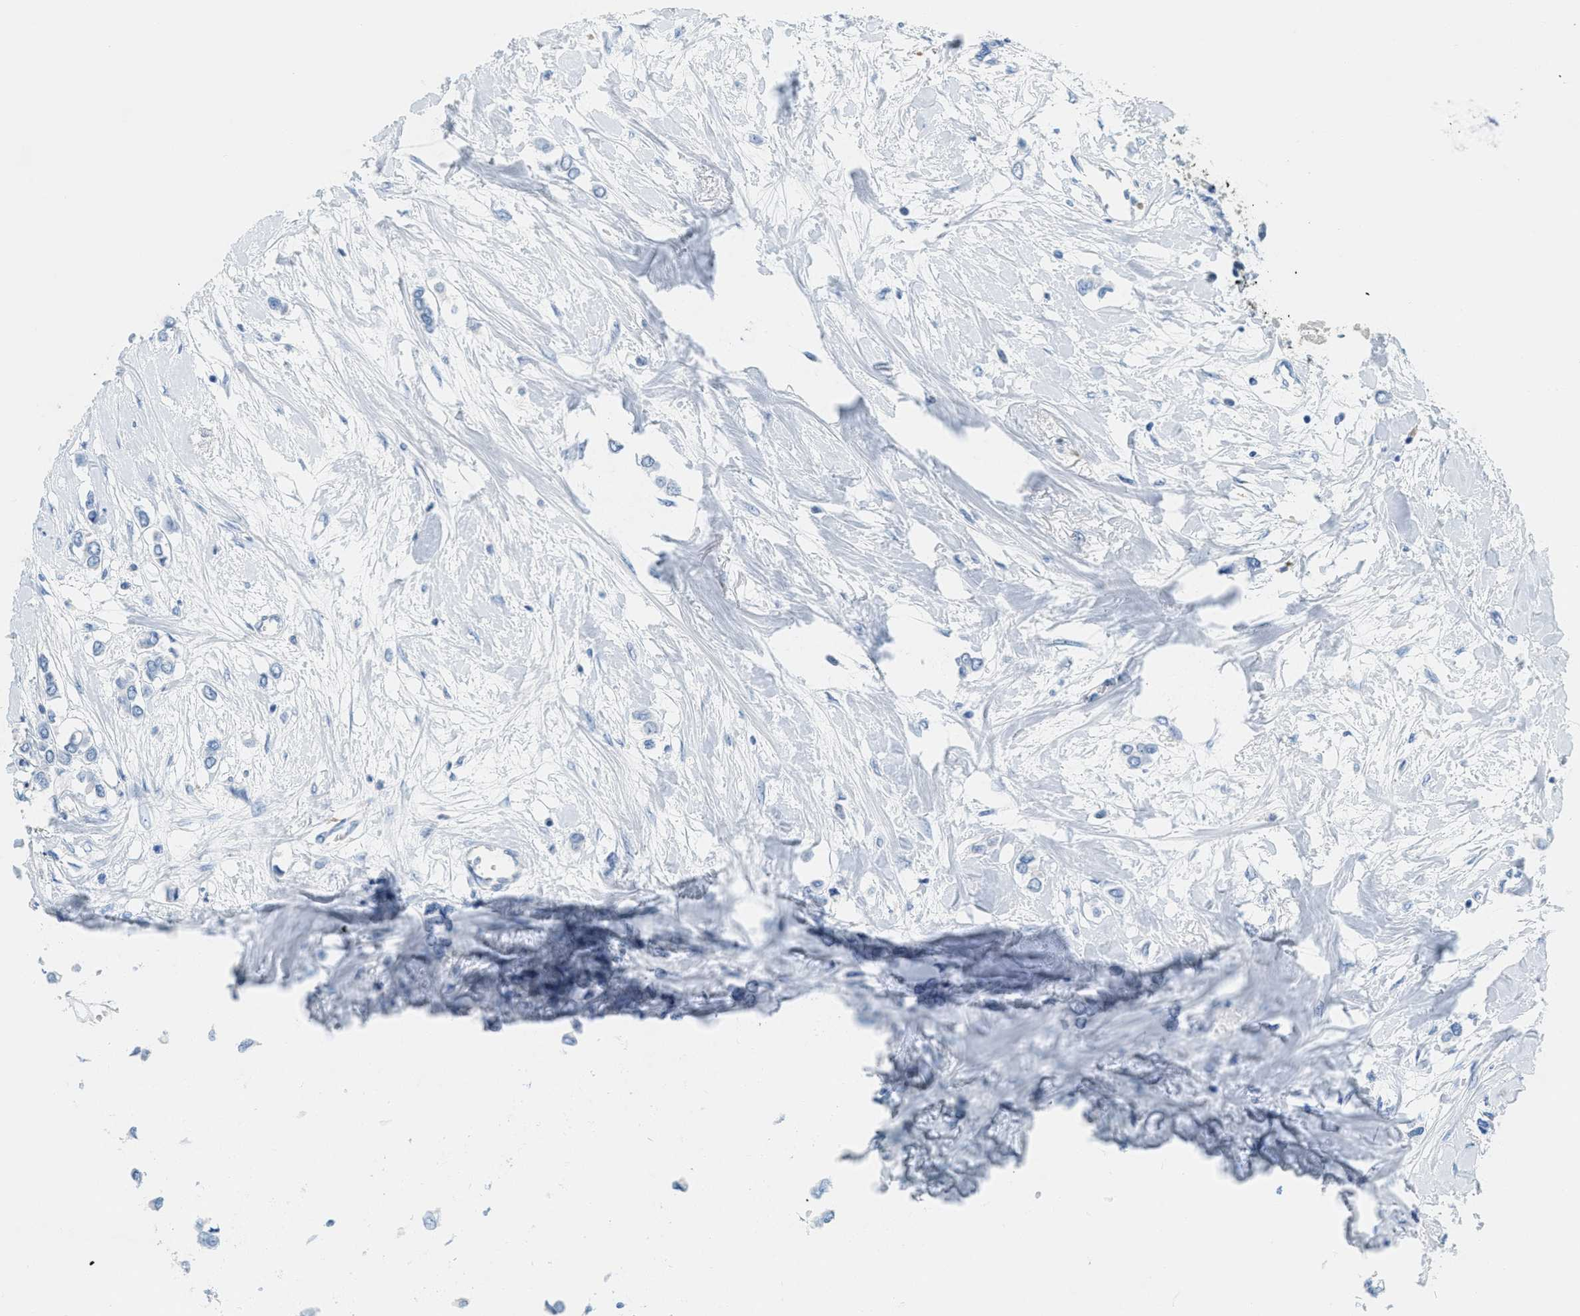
{"staining": {"intensity": "negative", "quantity": "none", "location": "none"}, "tissue": "breast cancer", "cell_type": "Tumor cells", "image_type": "cancer", "snomed": [{"axis": "morphology", "description": "Lobular carcinoma"}, {"axis": "topography", "description": "Breast"}], "caption": "Immunohistochemistry (IHC) photomicrograph of neoplastic tissue: breast cancer stained with DAB (3,3'-diaminobenzidine) demonstrates no significant protein staining in tumor cells.", "gene": "GPM6A", "patient": {"sex": "female", "age": 51}}